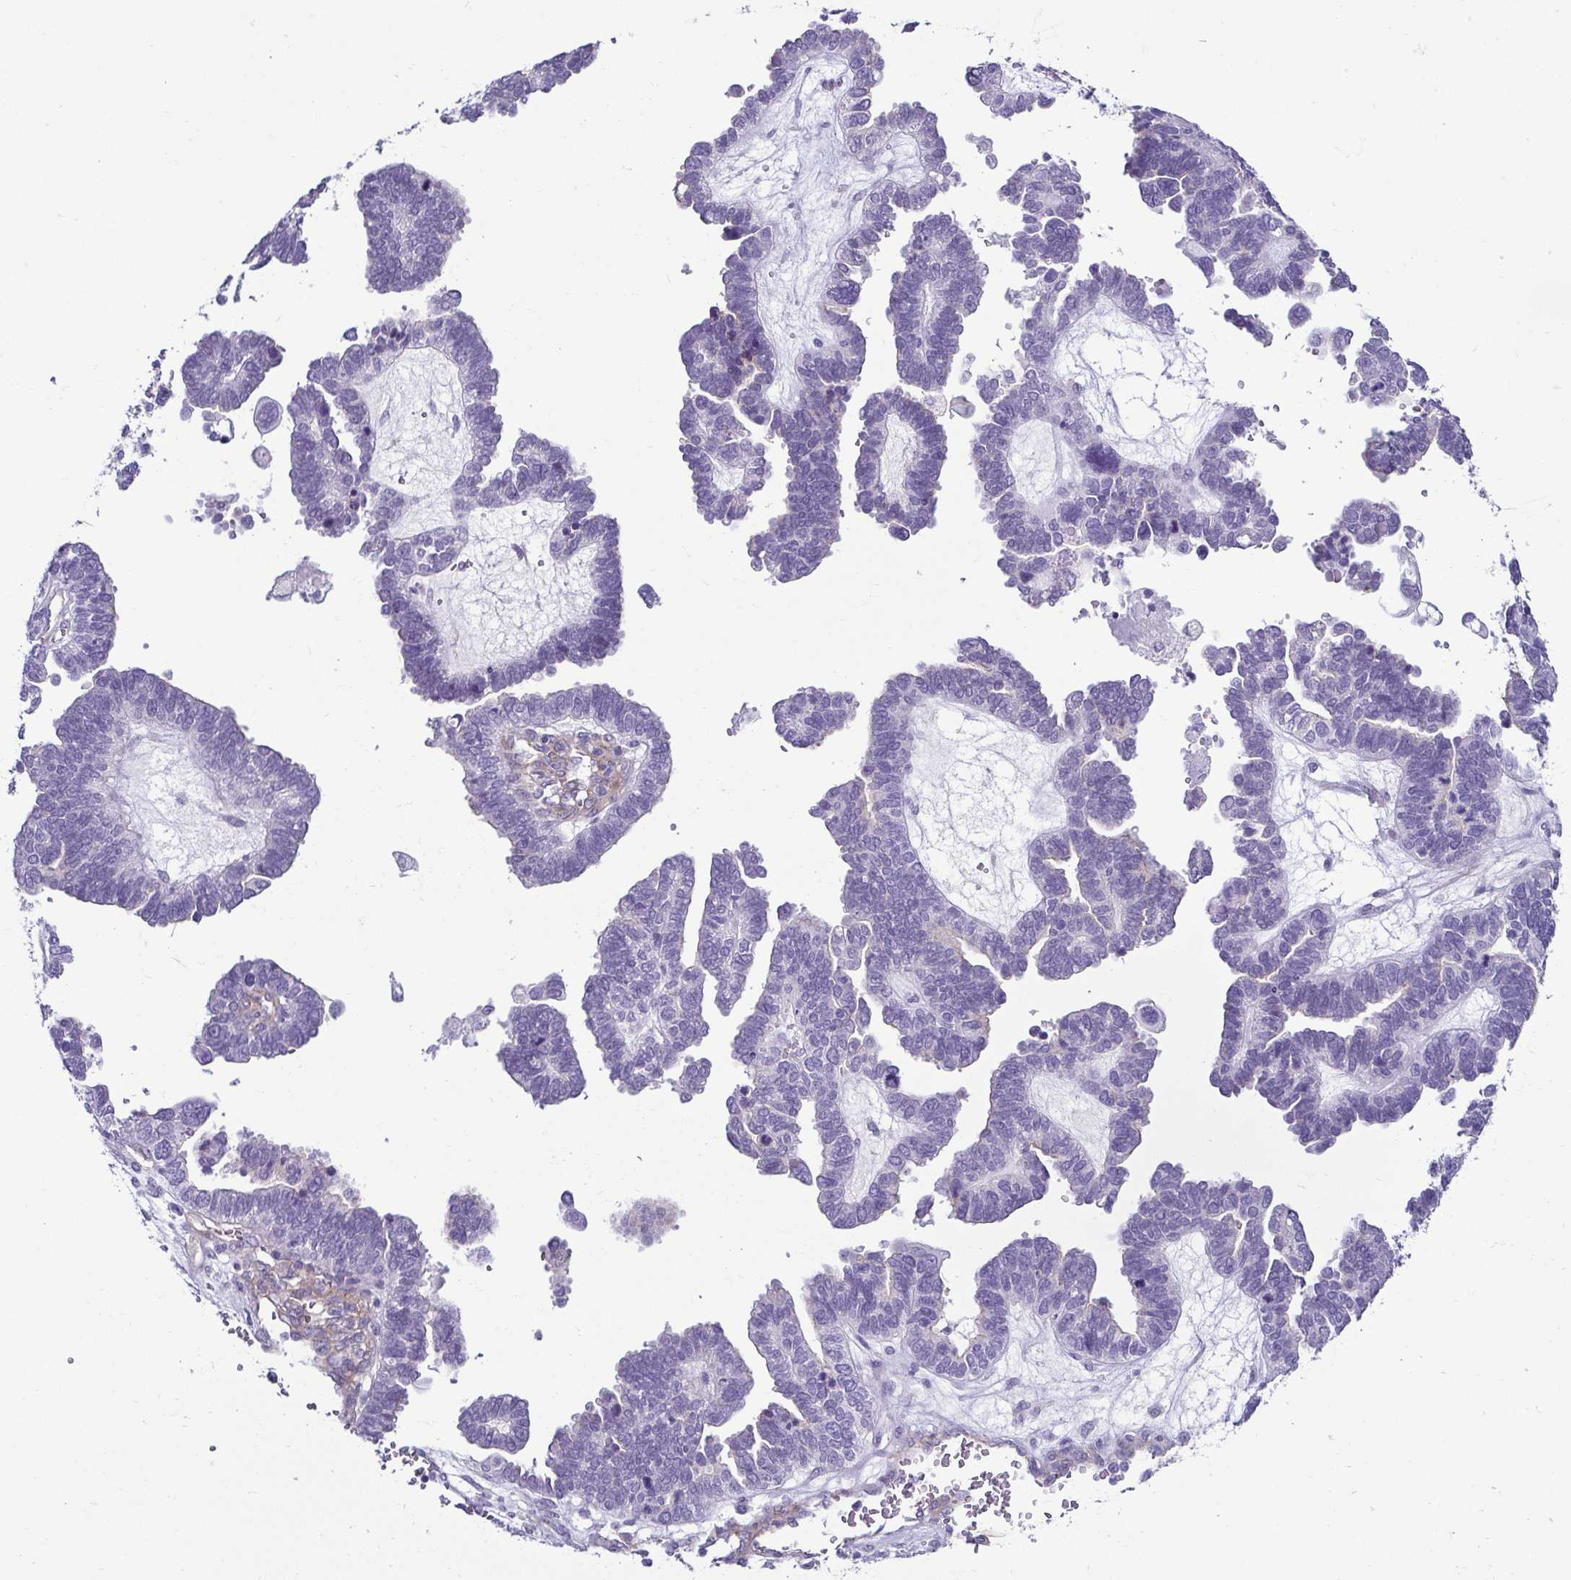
{"staining": {"intensity": "negative", "quantity": "none", "location": "none"}, "tissue": "ovarian cancer", "cell_type": "Tumor cells", "image_type": "cancer", "snomed": [{"axis": "morphology", "description": "Cystadenocarcinoma, serous, NOS"}, {"axis": "topography", "description": "Ovary"}], "caption": "This is an IHC image of ovarian serous cystadenocarcinoma. There is no positivity in tumor cells.", "gene": "CASP14", "patient": {"sex": "female", "age": 51}}